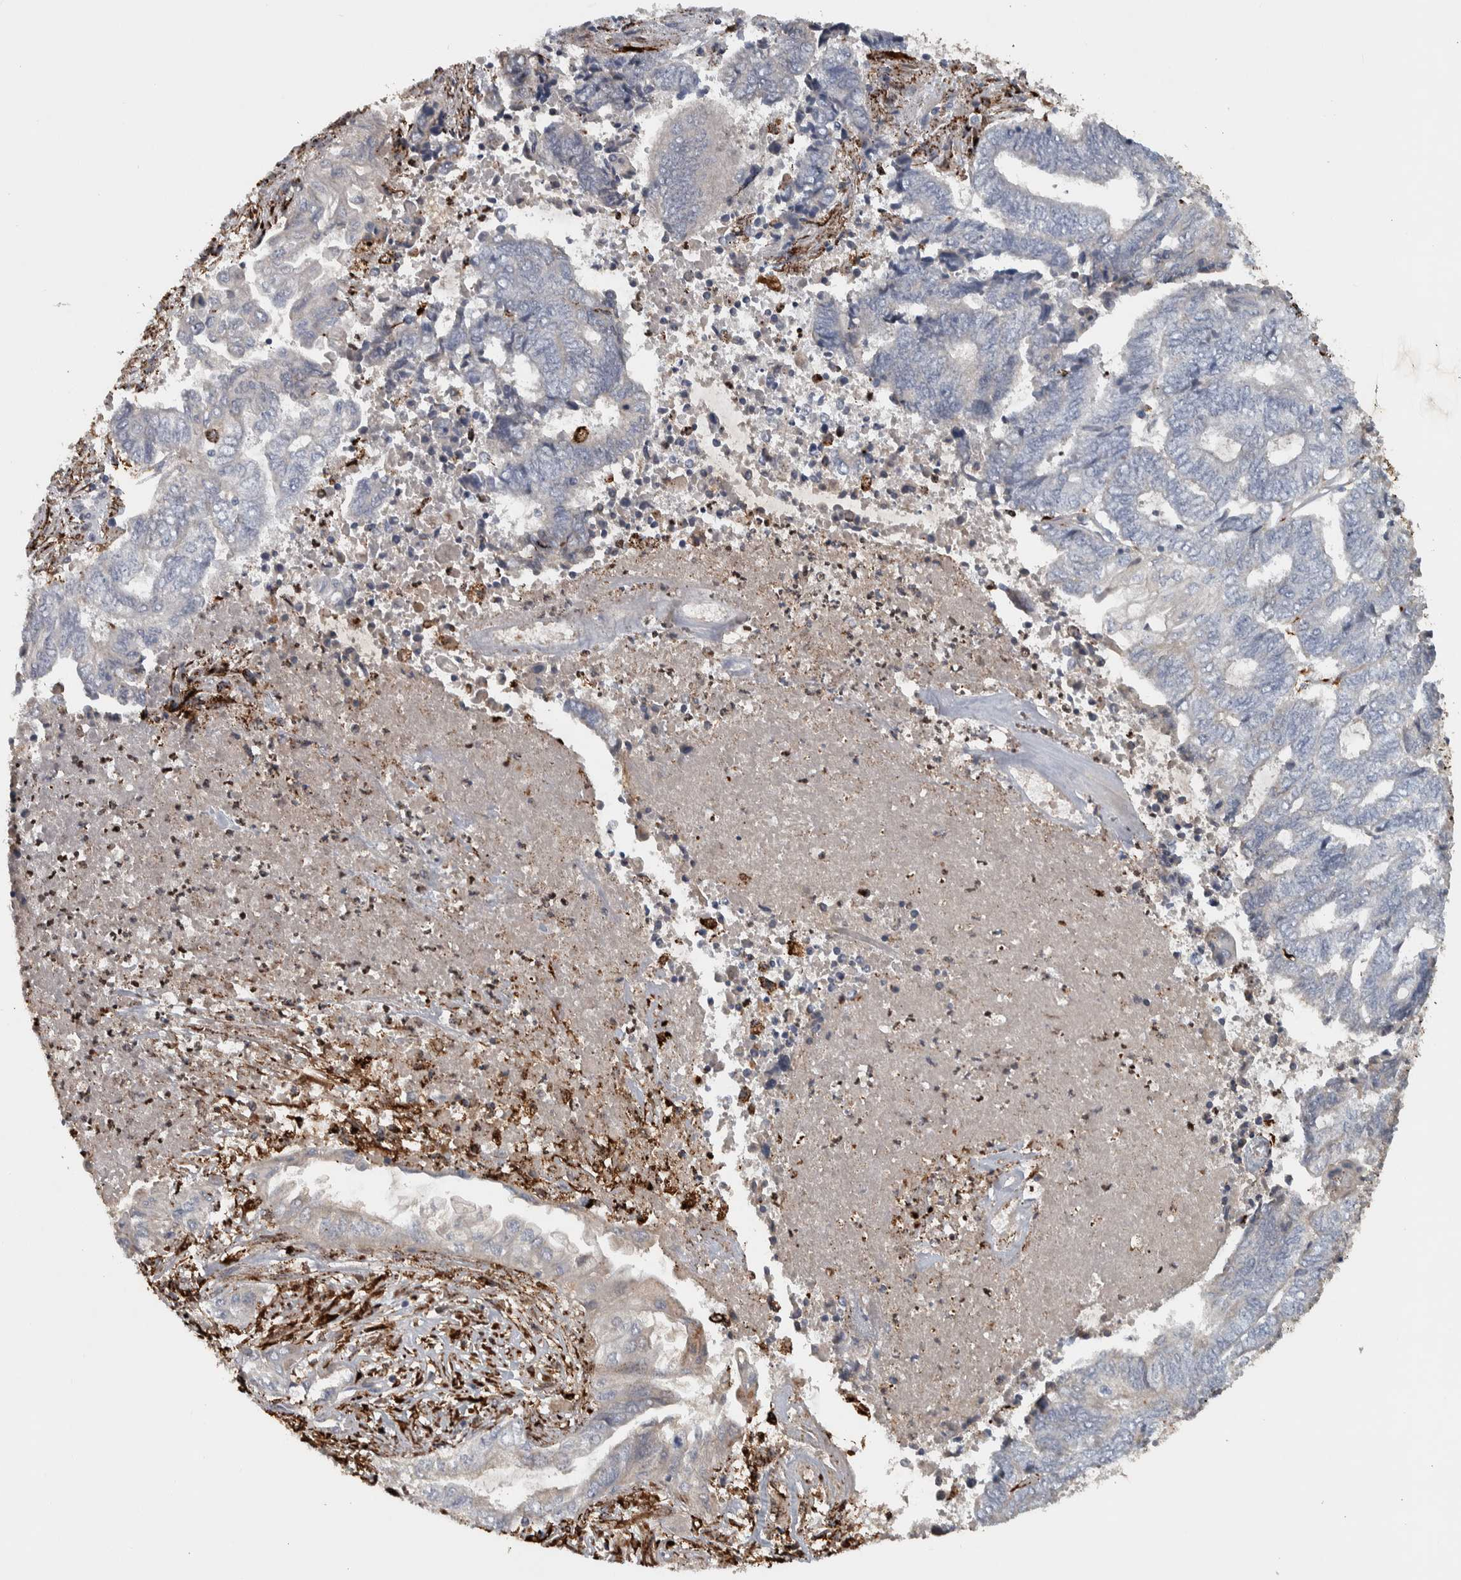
{"staining": {"intensity": "negative", "quantity": "none", "location": "none"}, "tissue": "endometrial cancer", "cell_type": "Tumor cells", "image_type": "cancer", "snomed": [{"axis": "morphology", "description": "Adenocarcinoma, NOS"}, {"axis": "topography", "description": "Uterus"}, {"axis": "topography", "description": "Endometrium"}], "caption": "There is no significant positivity in tumor cells of endometrial adenocarcinoma.", "gene": "FAM78A", "patient": {"sex": "female", "age": 70}}